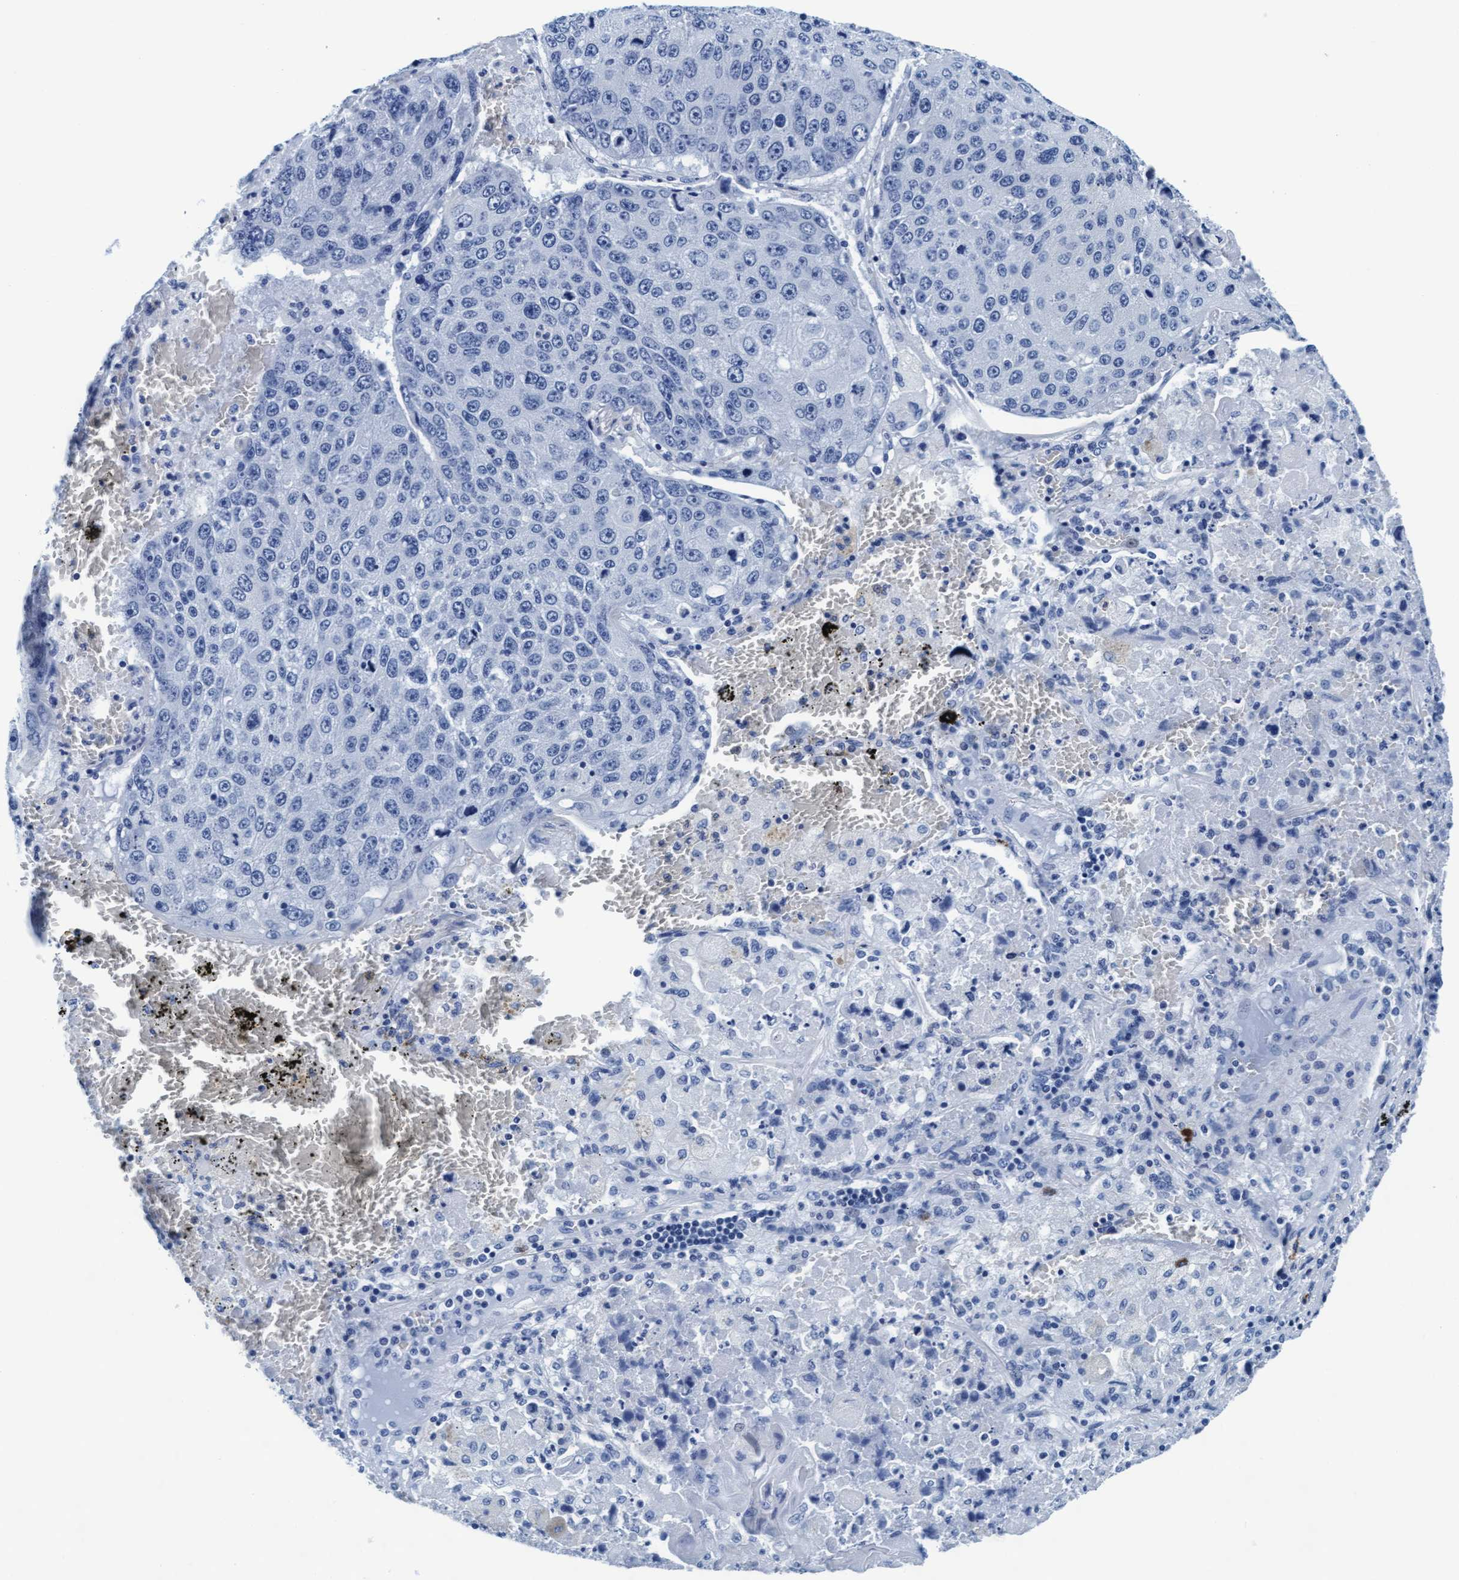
{"staining": {"intensity": "negative", "quantity": "none", "location": "none"}, "tissue": "lung cancer", "cell_type": "Tumor cells", "image_type": "cancer", "snomed": [{"axis": "morphology", "description": "Squamous cell carcinoma, NOS"}, {"axis": "topography", "description": "Lung"}], "caption": "The histopathology image exhibits no staining of tumor cells in squamous cell carcinoma (lung).", "gene": "ARSG", "patient": {"sex": "male", "age": 61}}